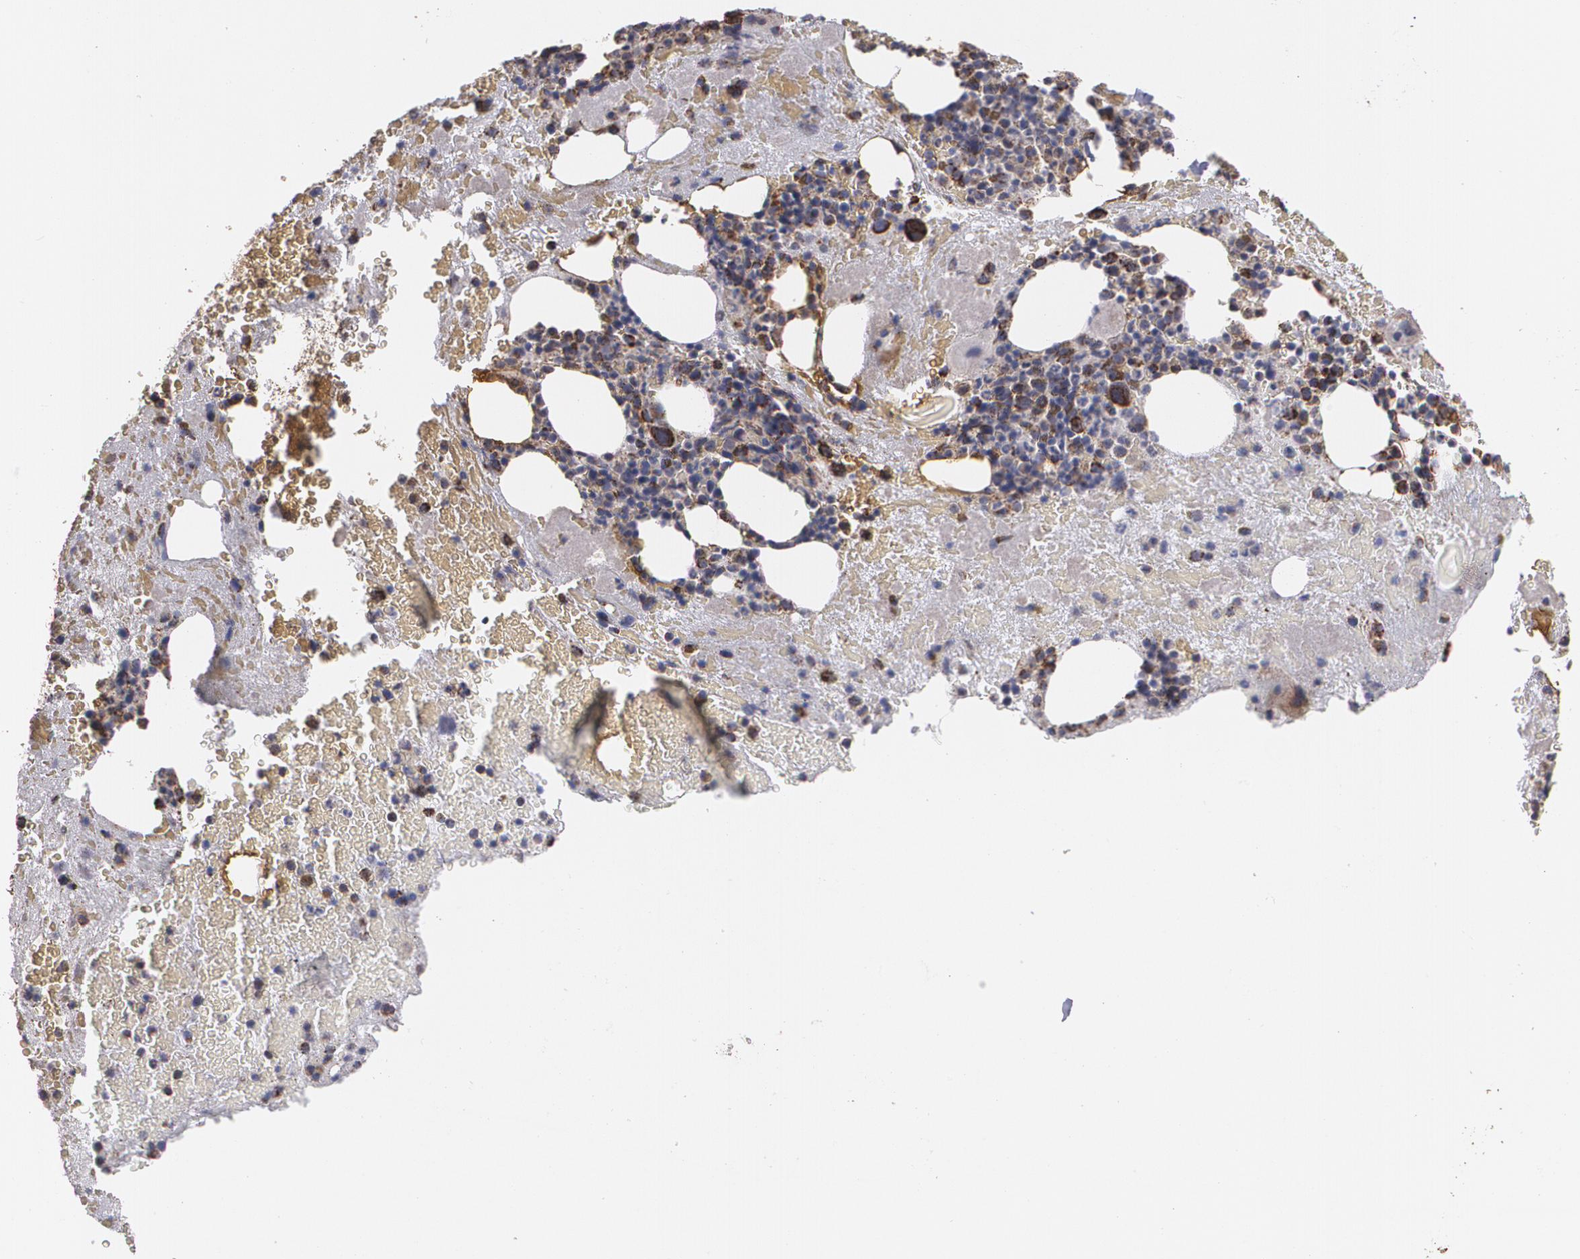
{"staining": {"intensity": "moderate", "quantity": "25%-75%", "location": "cytoplasmic/membranous"}, "tissue": "bone marrow", "cell_type": "Hematopoietic cells", "image_type": "normal", "snomed": [{"axis": "morphology", "description": "Normal tissue, NOS"}, {"axis": "topography", "description": "Bone marrow"}], "caption": "Hematopoietic cells show medium levels of moderate cytoplasmic/membranous staining in approximately 25%-75% of cells in normal human bone marrow.", "gene": "HSPD1", "patient": {"sex": "male", "age": 76}}